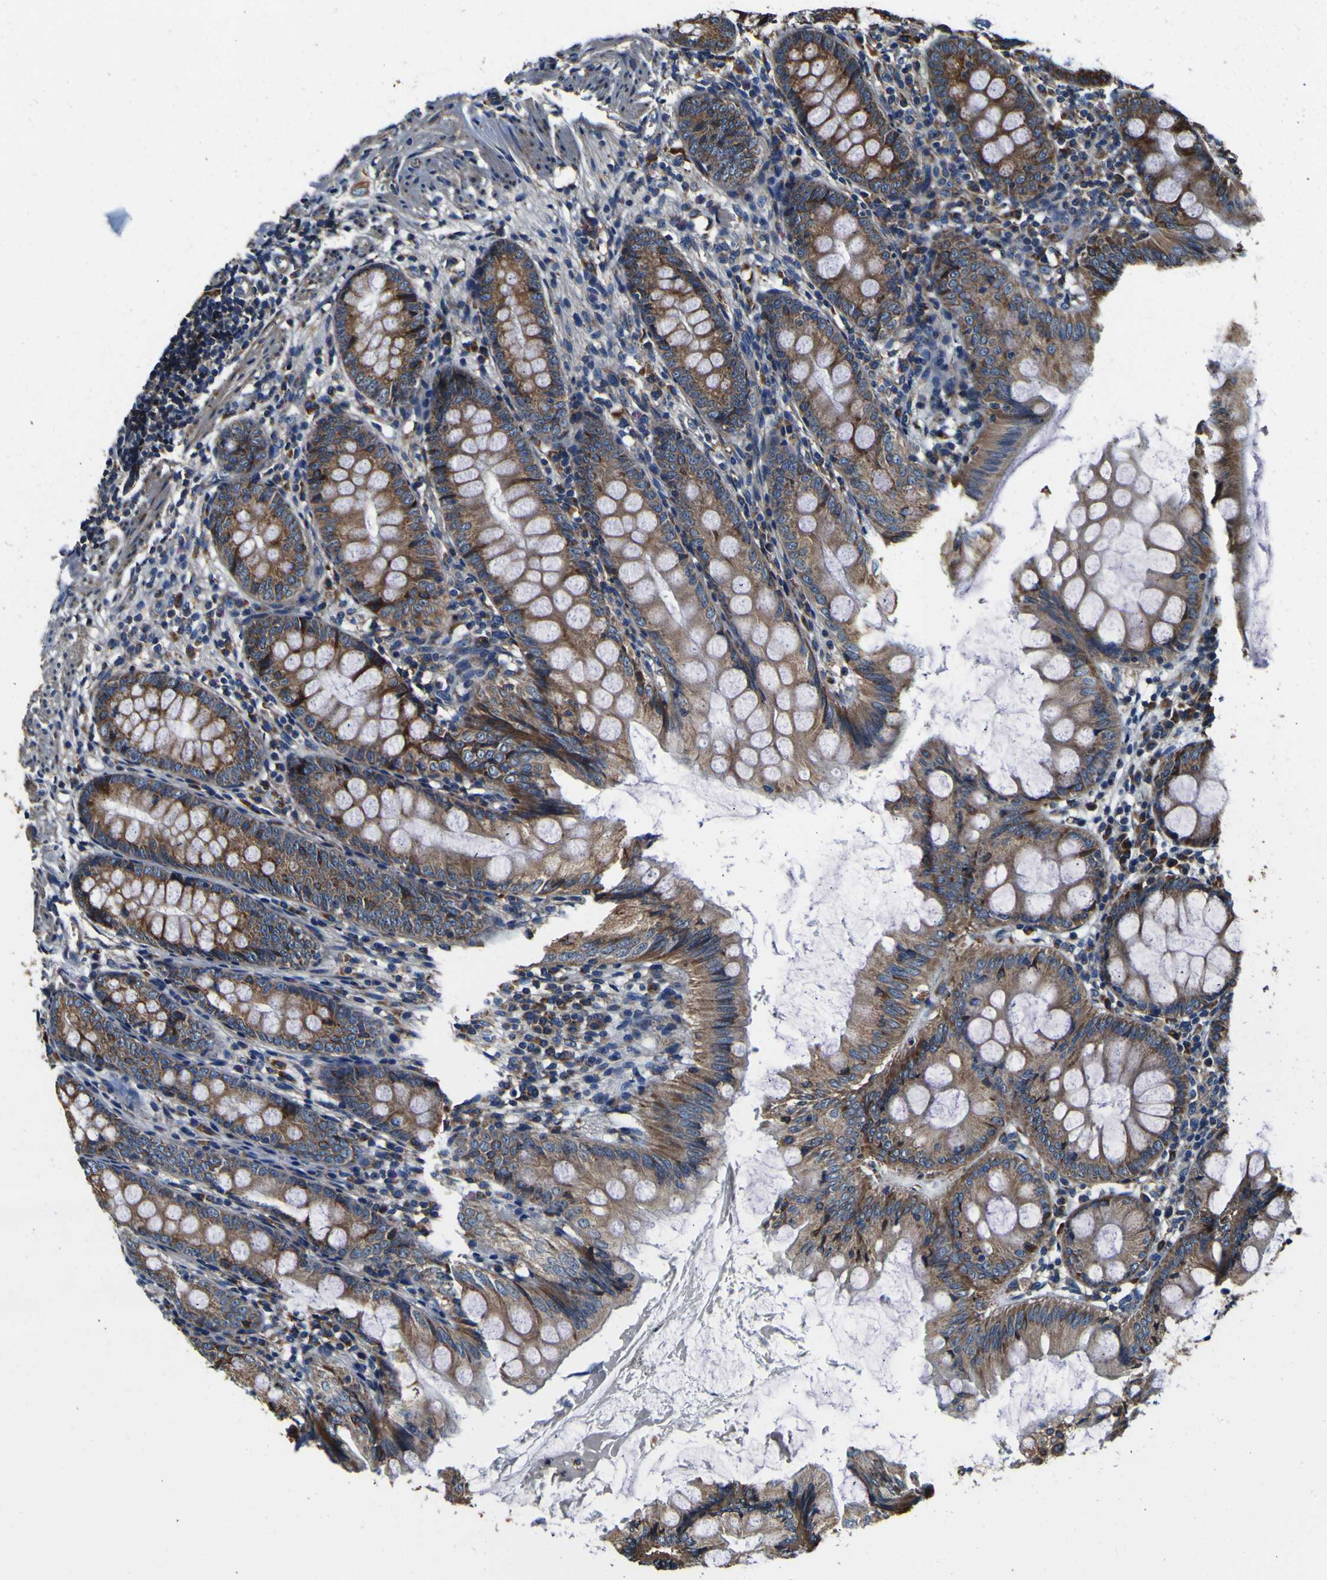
{"staining": {"intensity": "strong", "quantity": ">75%", "location": "cytoplasmic/membranous"}, "tissue": "appendix", "cell_type": "Glandular cells", "image_type": "normal", "snomed": [{"axis": "morphology", "description": "Normal tissue, NOS"}, {"axis": "topography", "description": "Appendix"}], "caption": "Immunohistochemistry micrograph of normal appendix: appendix stained using immunohistochemistry exhibits high levels of strong protein expression localized specifically in the cytoplasmic/membranous of glandular cells, appearing as a cytoplasmic/membranous brown color.", "gene": "INPP5A", "patient": {"sex": "female", "age": 77}}